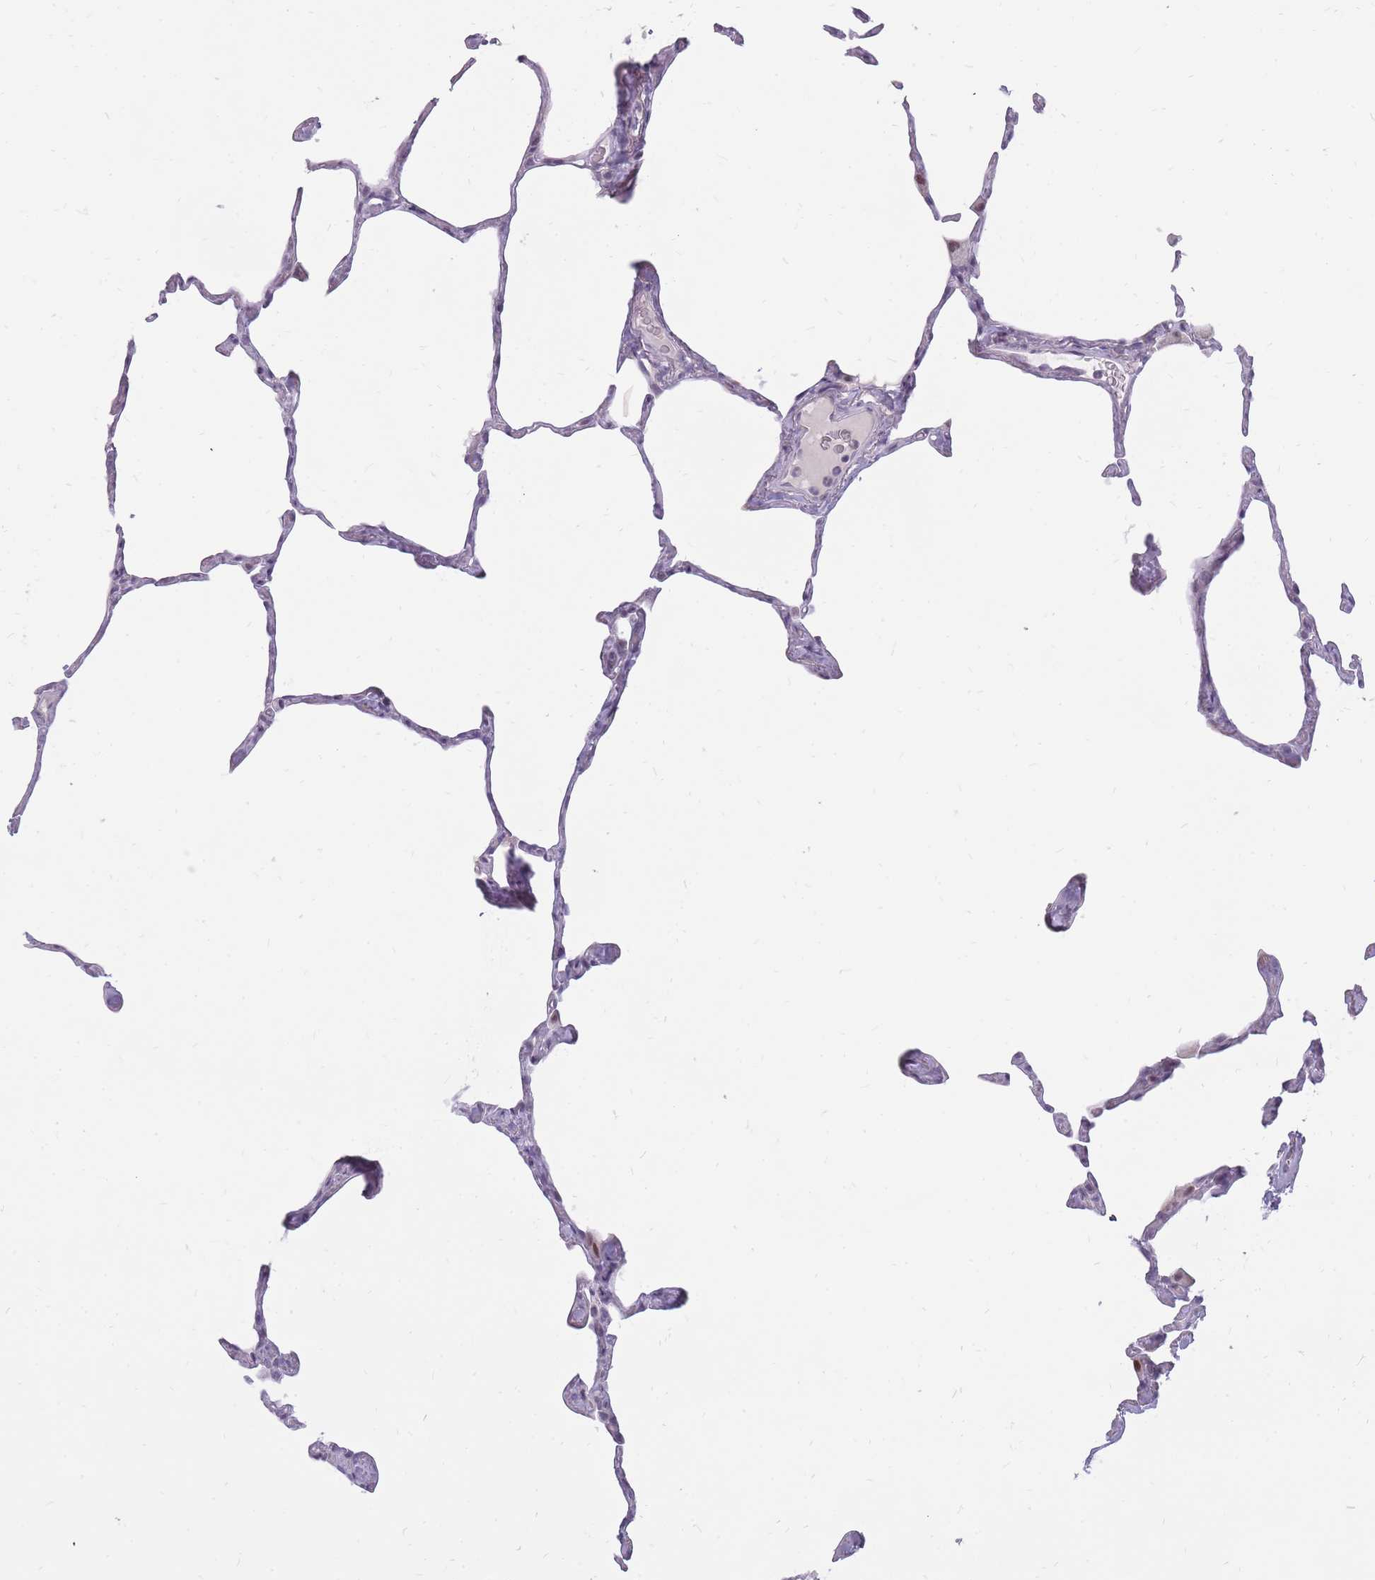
{"staining": {"intensity": "negative", "quantity": "none", "location": "none"}, "tissue": "lung", "cell_type": "Alveolar cells", "image_type": "normal", "snomed": [{"axis": "morphology", "description": "Normal tissue, NOS"}, {"axis": "topography", "description": "Lung"}], "caption": "Immunohistochemical staining of normal human lung reveals no significant staining in alveolar cells.", "gene": "POM121C", "patient": {"sex": "male", "age": 65}}